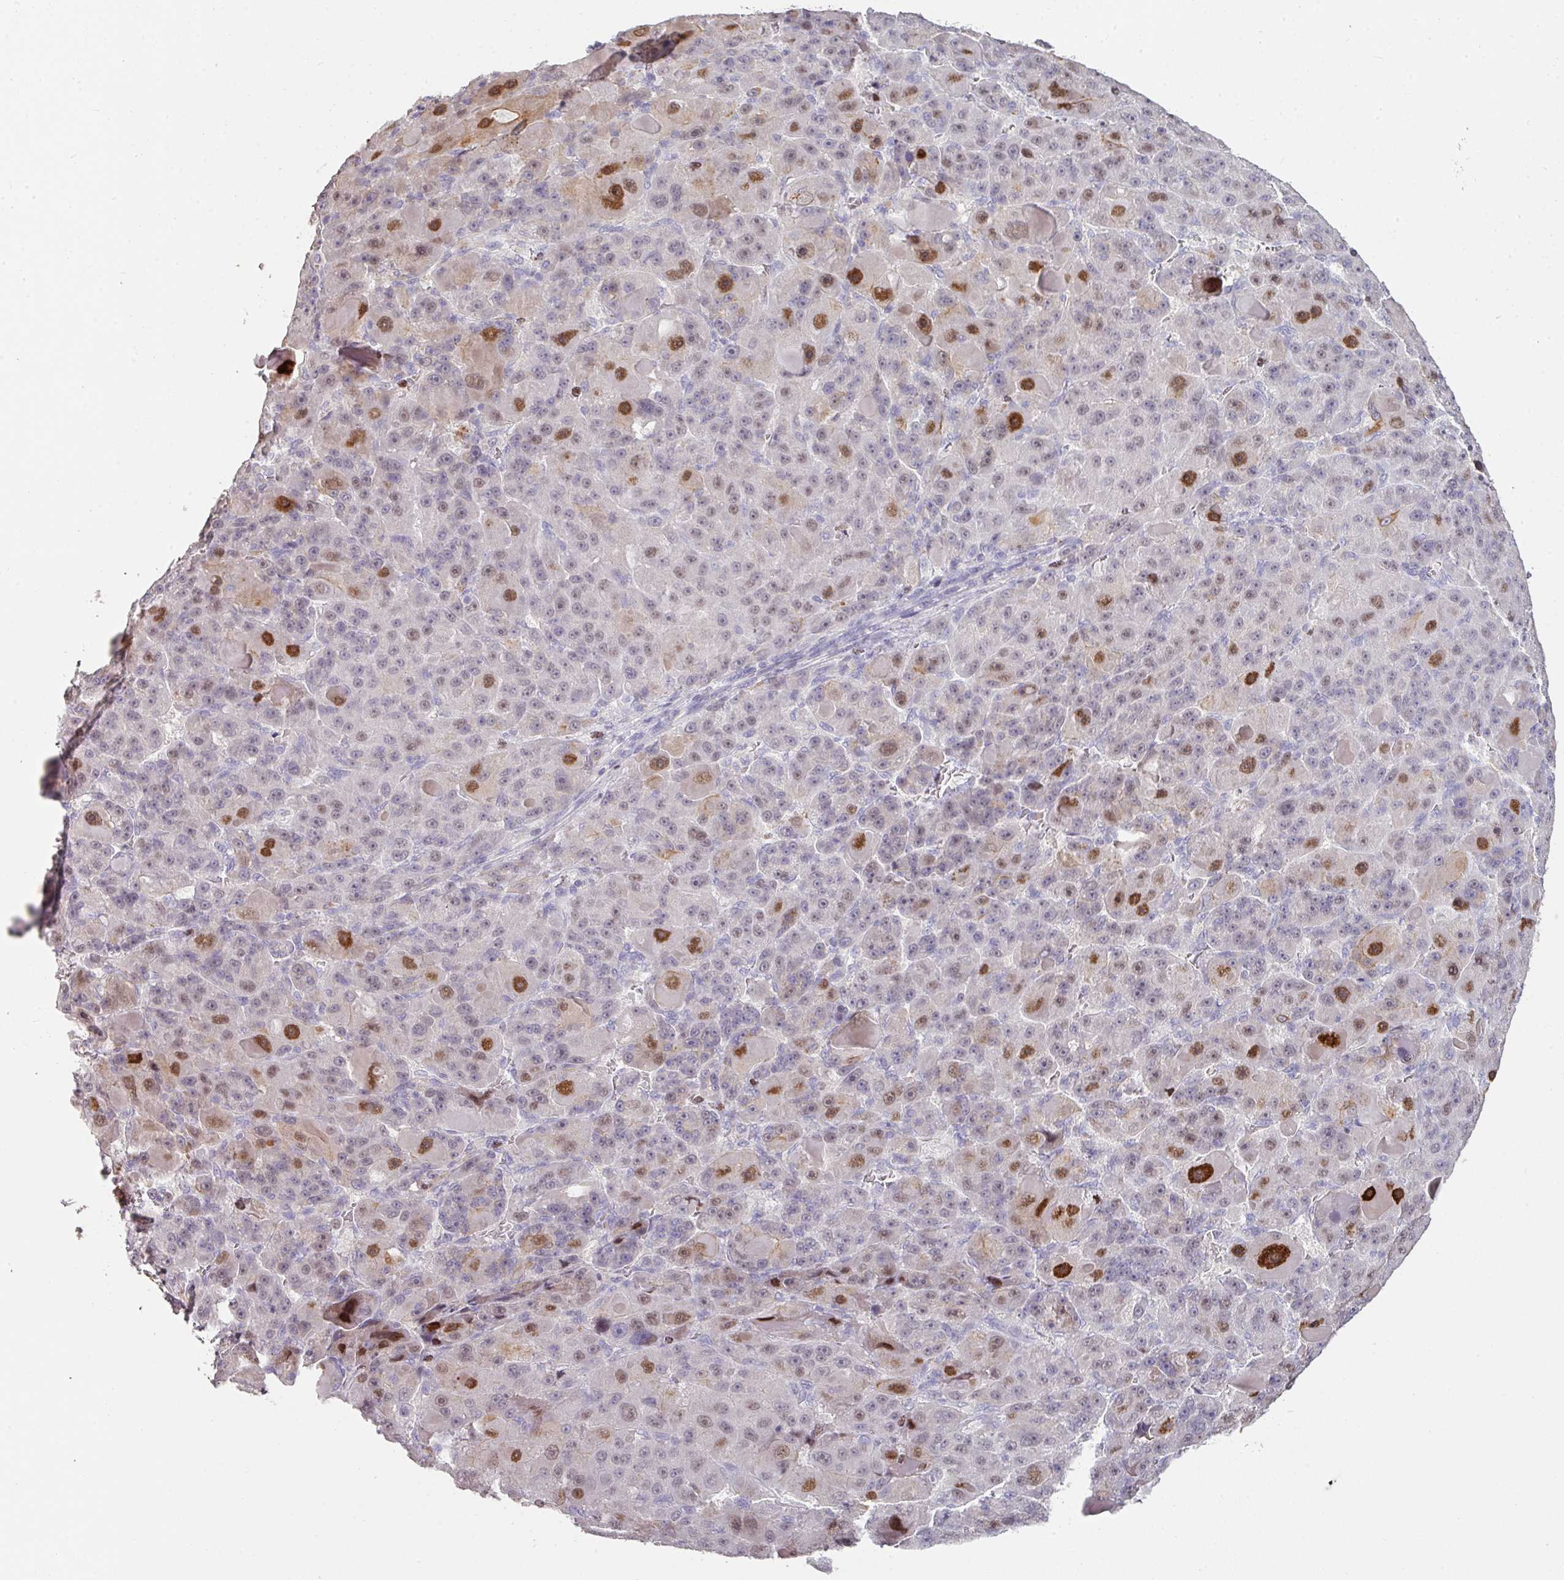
{"staining": {"intensity": "moderate", "quantity": "25%-75%", "location": "nuclear"}, "tissue": "liver cancer", "cell_type": "Tumor cells", "image_type": "cancer", "snomed": [{"axis": "morphology", "description": "Carcinoma, Hepatocellular, NOS"}, {"axis": "topography", "description": "Liver"}], "caption": "This is an image of immunohistochemistry staining of hepatocellular carcinoma (liver), which shows moderate positivity in the nuclear of tumor cells.", "gene": "GTF2H3", "patient": {"sex": "male", "age": 76}}